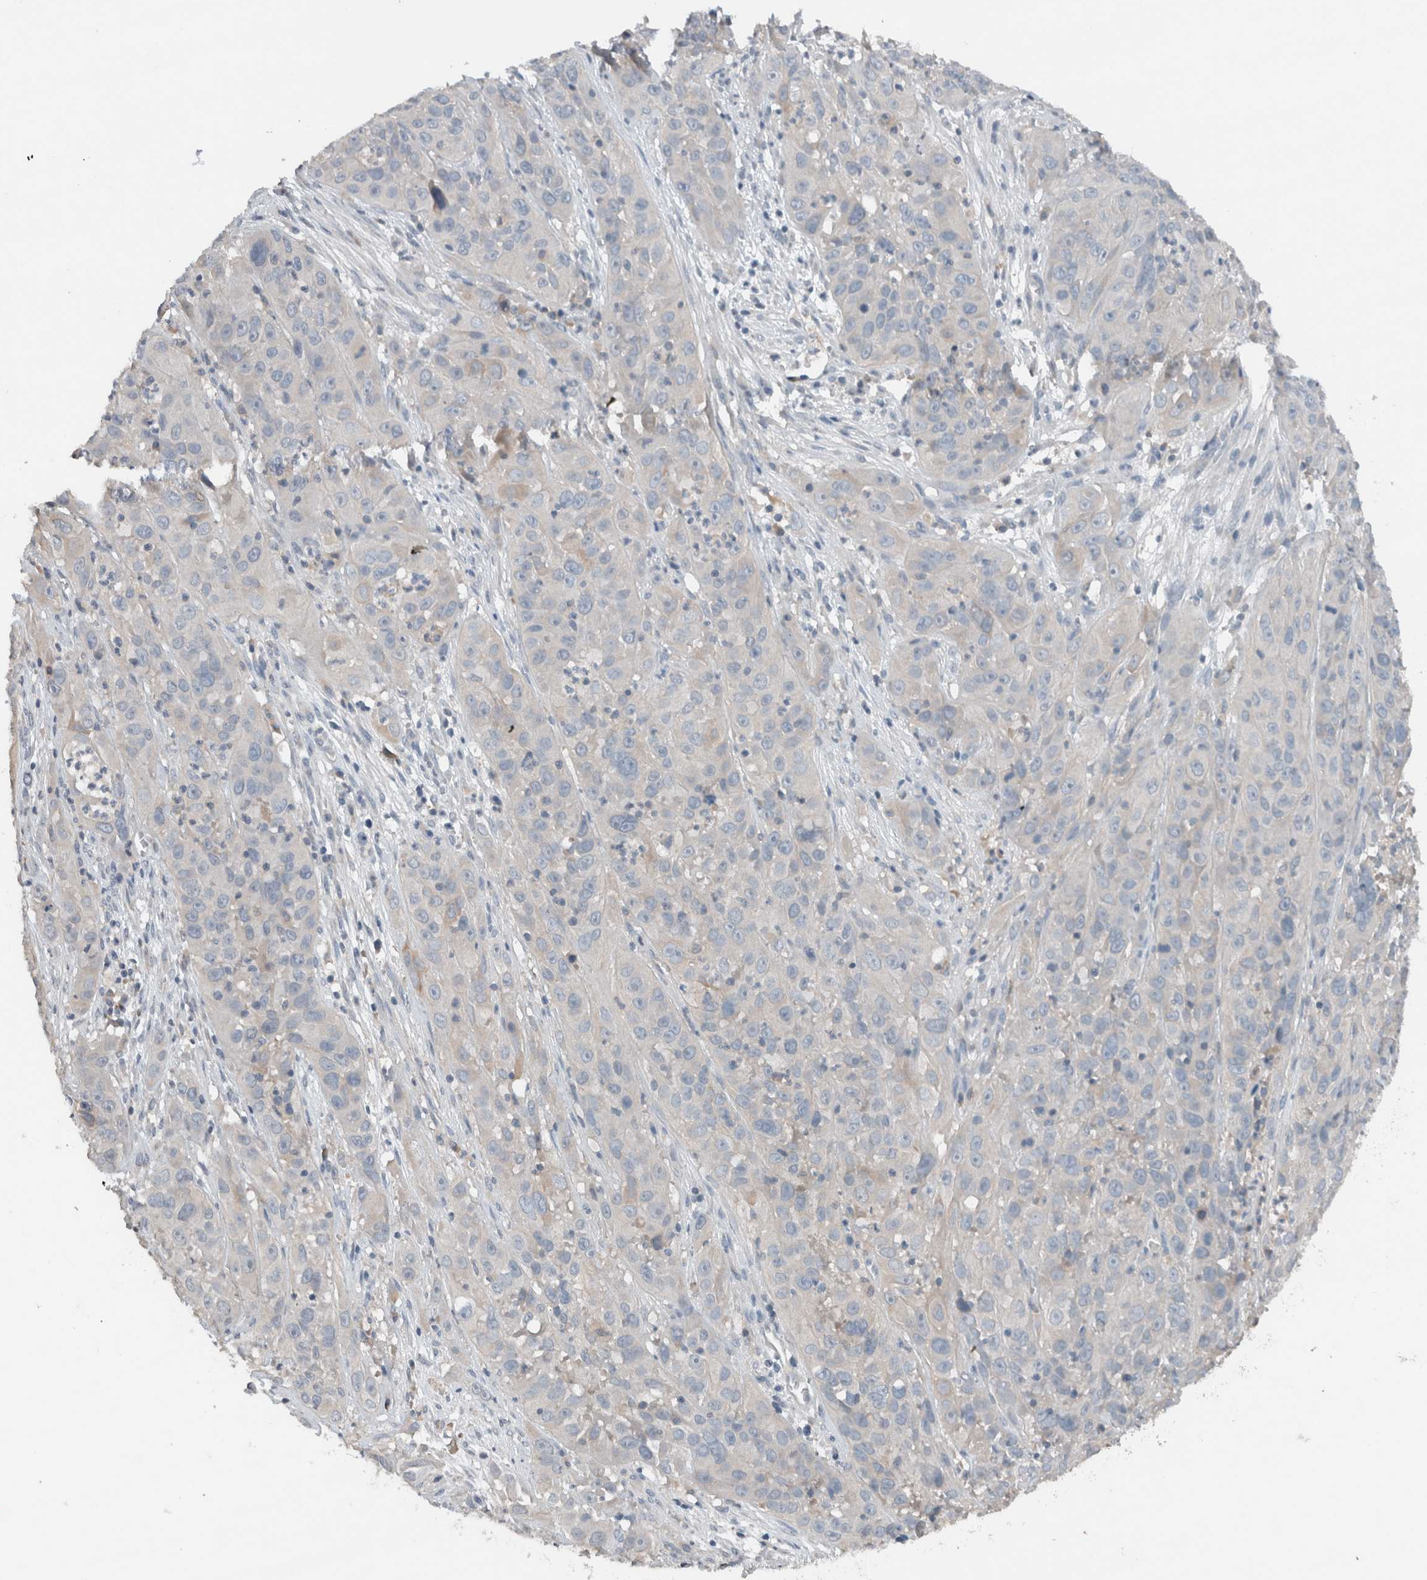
{"staining": {"intensity": "negative", "quantity": "none", "location": "none"}, "tissue": "cervical cancer", "cell_type": "Tumor cells", "image_type": "cancer", "snomed": [{"axis": "morphology", "description": "Squamous cell carcinoma, NOS"}, {"axis": "topography", "description": "Cervix"}], "caption": "Human cervical squamous cell carcinoma stained for a protein using IHC shows no expression in tumor cells.", "gene": "UGCG", "patient": {"sex": "female", "age": 32}}